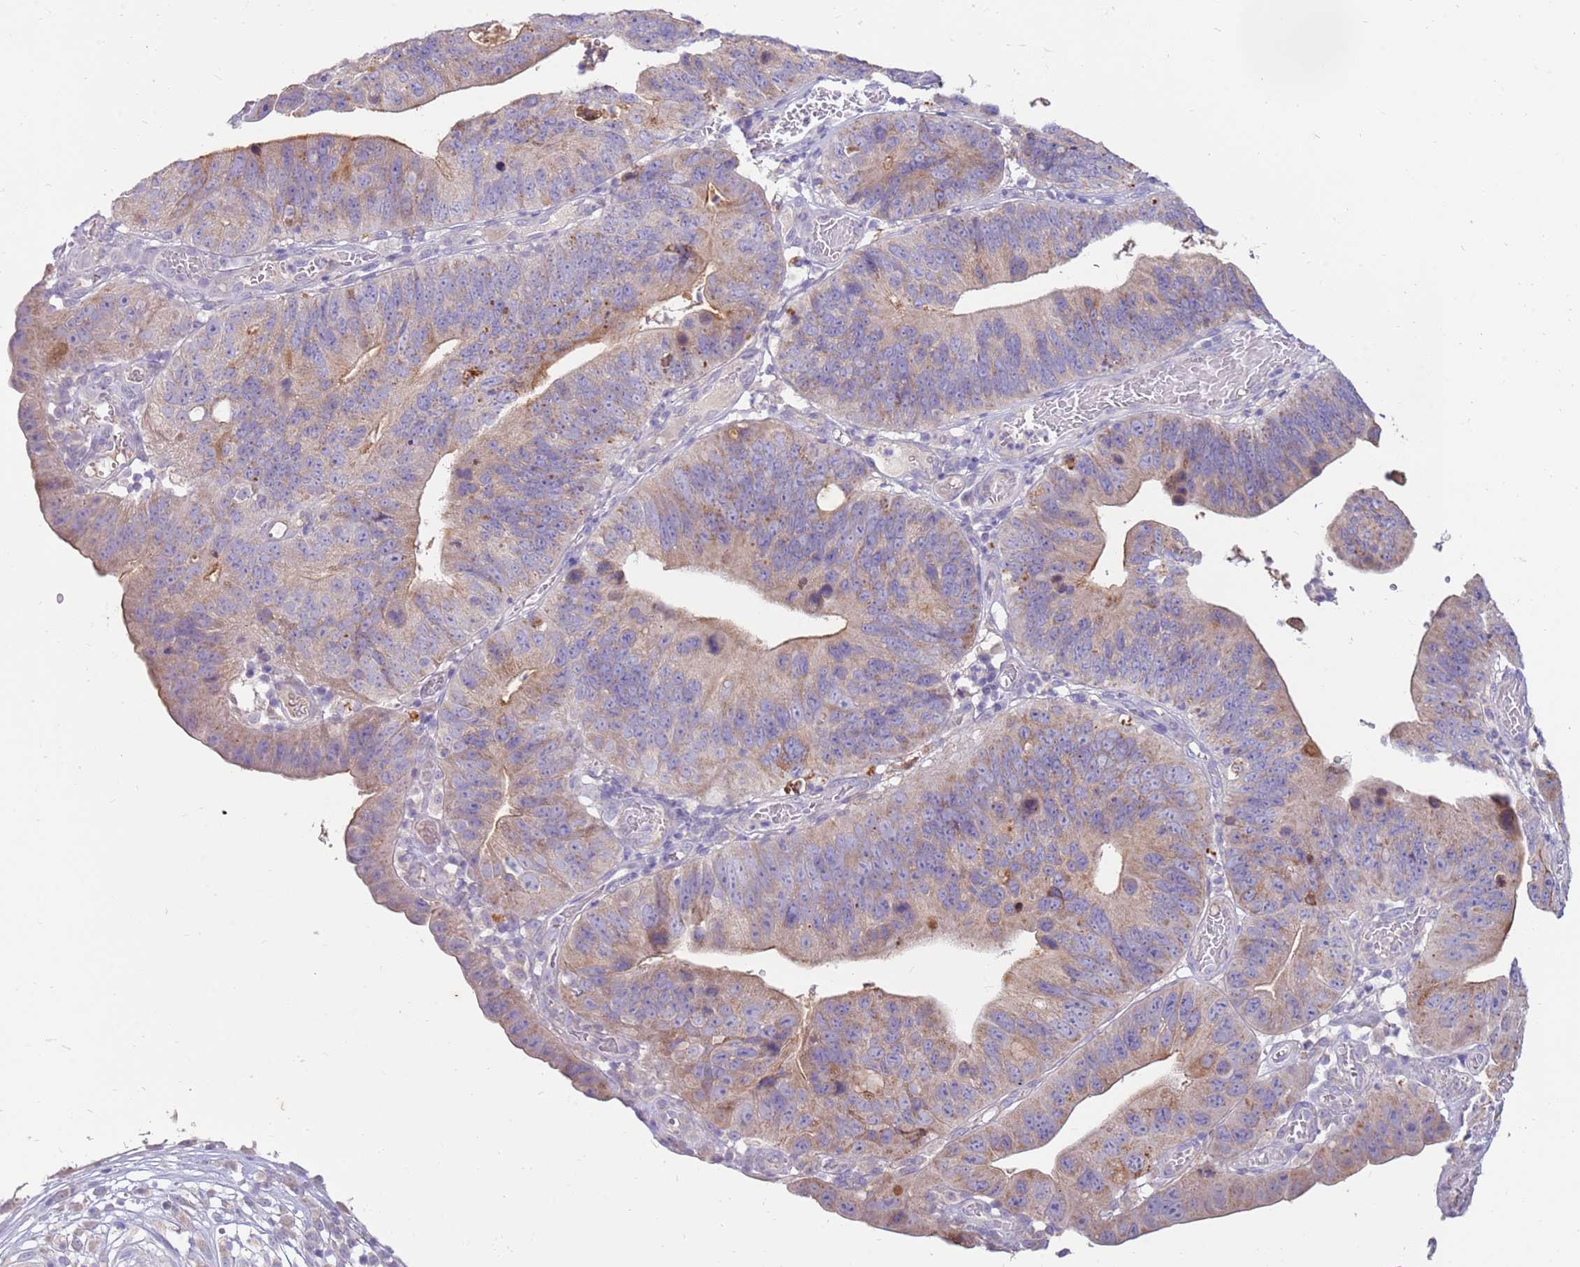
{"staining": {"intensity": "weak", "quantity": "25%-75%", "location": "cytoplasmic/membranous"}, "tissue": "stomach cancer", "cell_type": "Tumor cells", "image_type": "cancer", "snomed": [{"axis": "morphology", "description": "Adenocarcinoma, NOS"}, {"axis": "topography", "description": "Stomach"}], "caption": "Immunohistochemical staining of human adenocarcinoma (stomach) displays weak cytoplasmic/membranous protein staining in approximately 25%-75% of tumor cells.", "gene": "SLC44A4", "patient": {"sex": "male", "age": 59}}